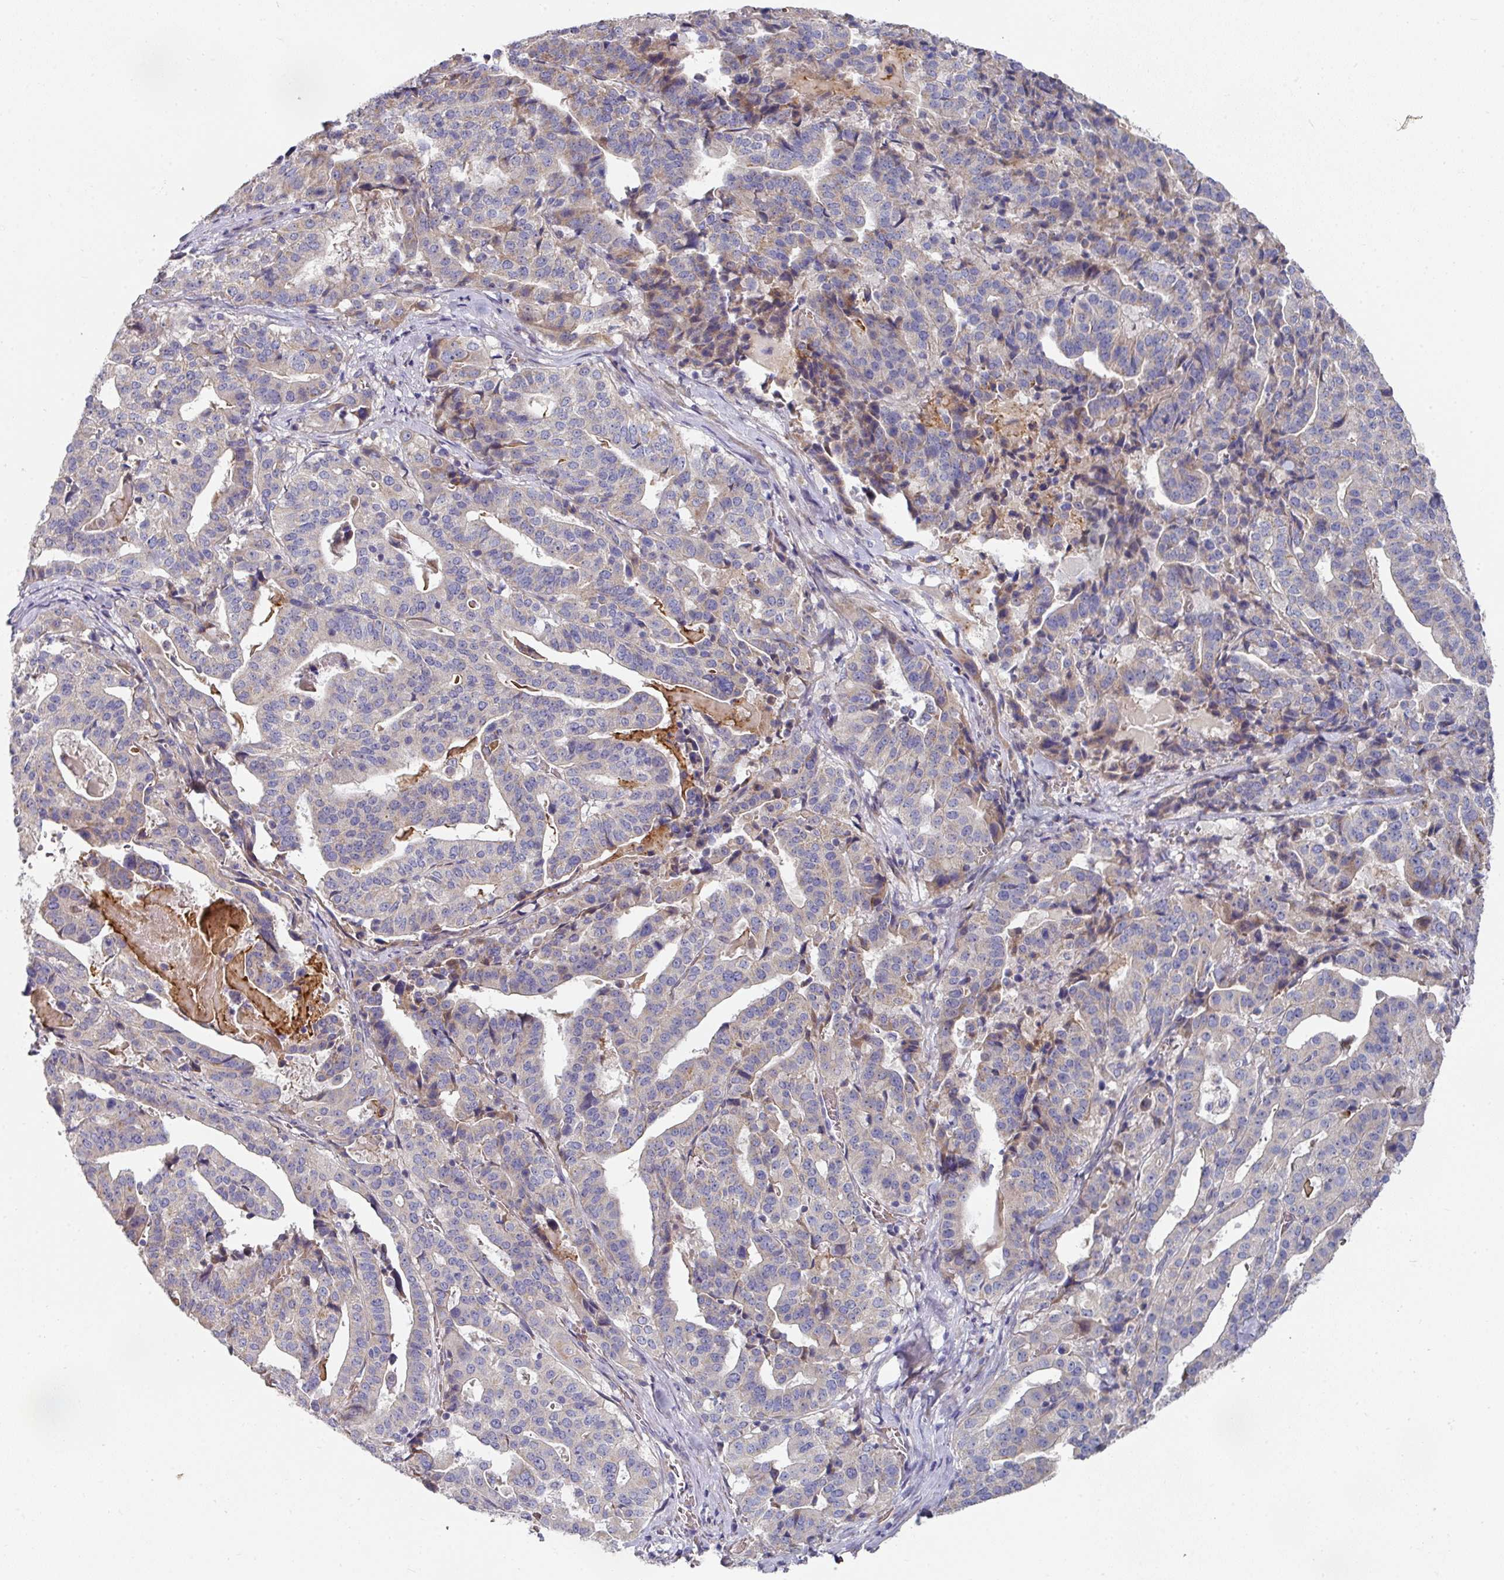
{"staining": {"intensity": "weak", "quantity": "<25%", "location": "cytoplasmic/membranous"}, "tissue": "stomach cancer", "cell_type": "Tumor cells", "image_type": "cancer", "snomed": [{"axis": "morphology", "description": "Adenocarcinoma, NOS"}, {"axis": "topography", "description": "Stomach"}], "caption": "Immunohistochemical staining of human adenocarcinoma (stomach) displays no significant expression in tumor cells.", "gene": "PYROXD2", "patient": {"sex": "male", "age": 48}}